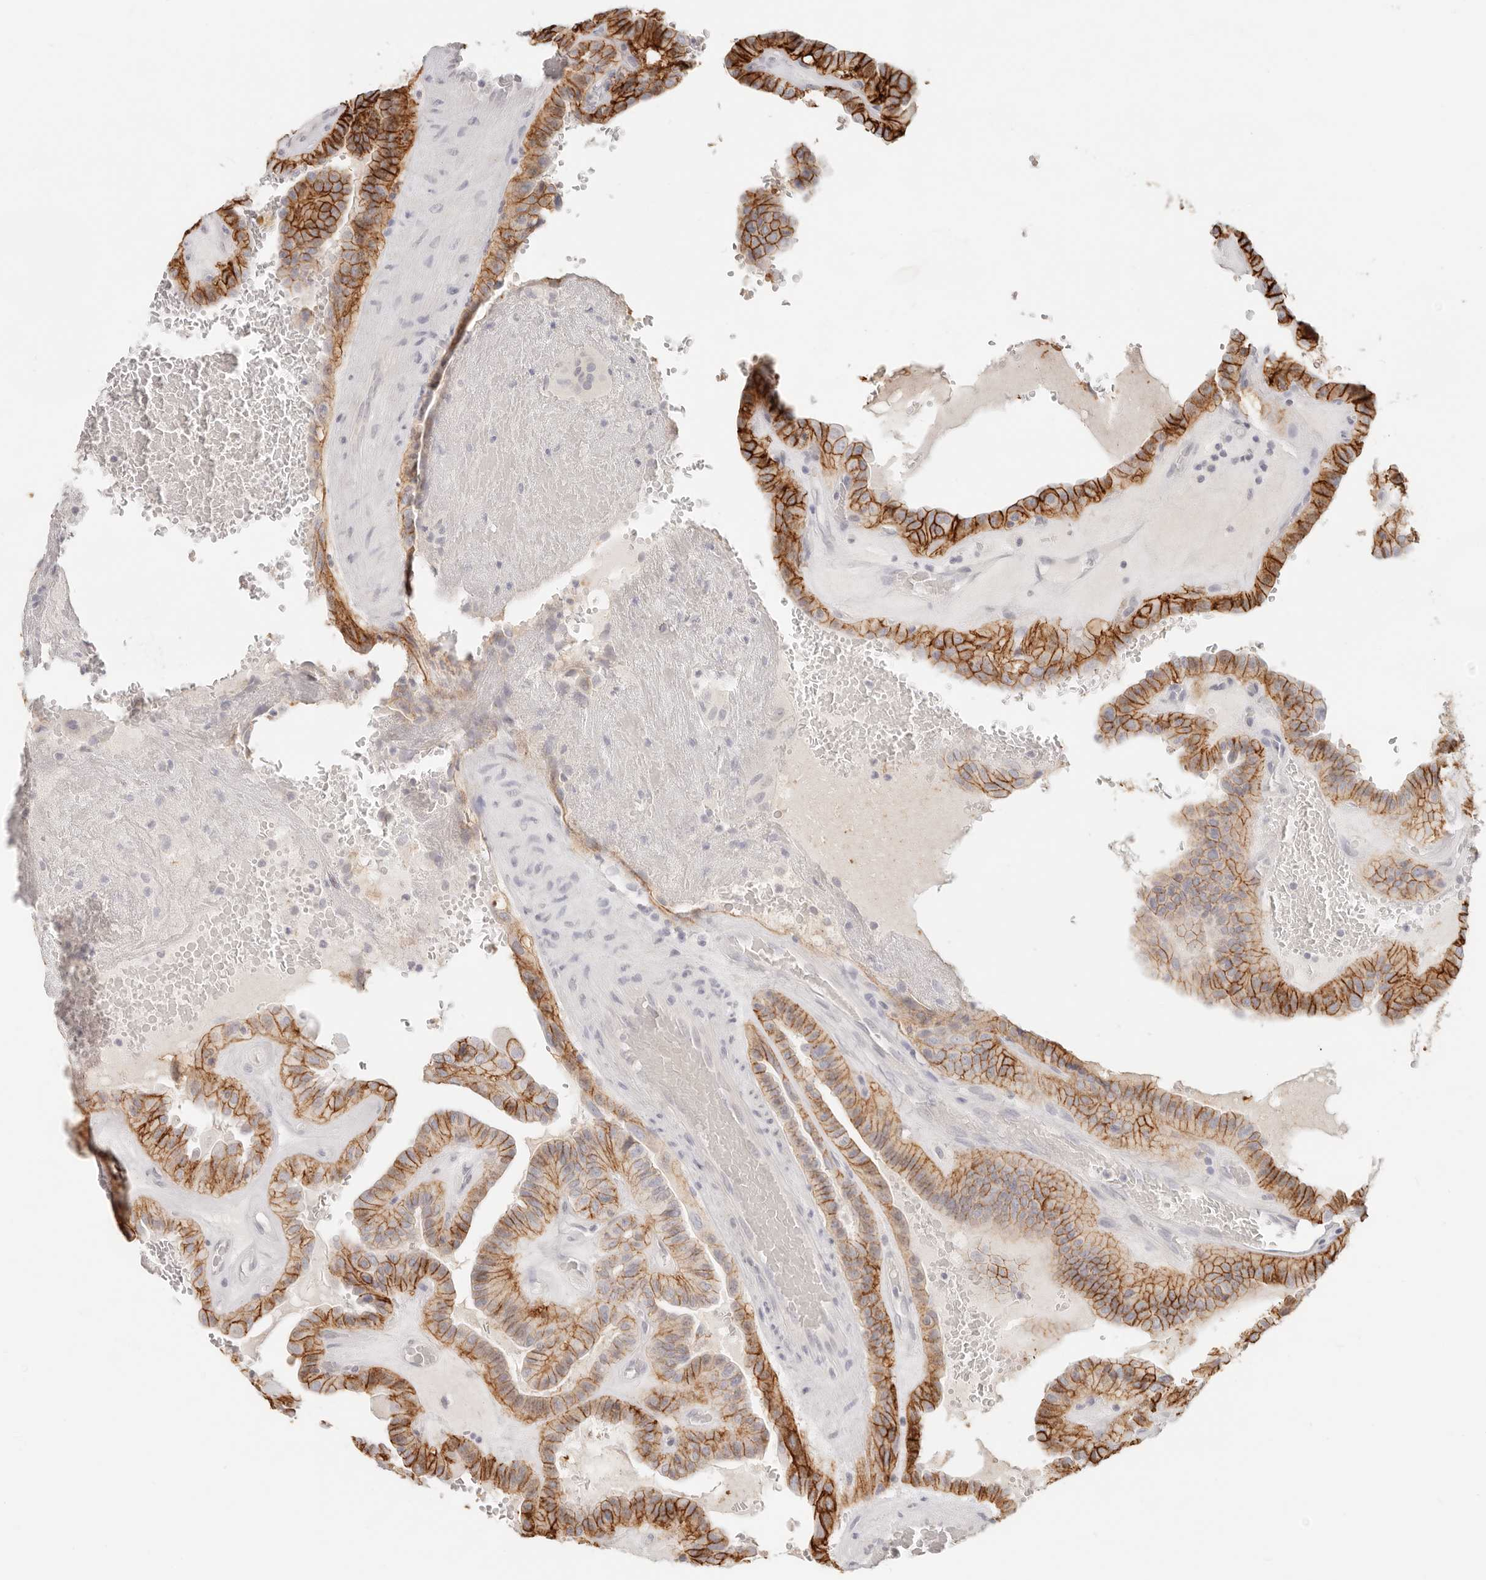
{"staining": {"intensity": "moderate", "quantity": ">75%", "location": "cytoplasmic/membranous"}, "tissue": "thyroid cancer", "cell_type": "Tumor cells", "image_type": "cancer", "snomed": [{"axis": "morphology", "description": "Papillary adenocarcinoma, NOS"}, {"axis": "topography", "description": "Thyroid gland"}], "caption": "About >75% of tumor cells in human papillary adenocarcinoma (thyroid) show moderate cytoplasmic/membranous protein positivity as visualized by brown immunohistochemical staining.", "gene": "EPCAM", "patient": {"sex": "male", "age": 77}}